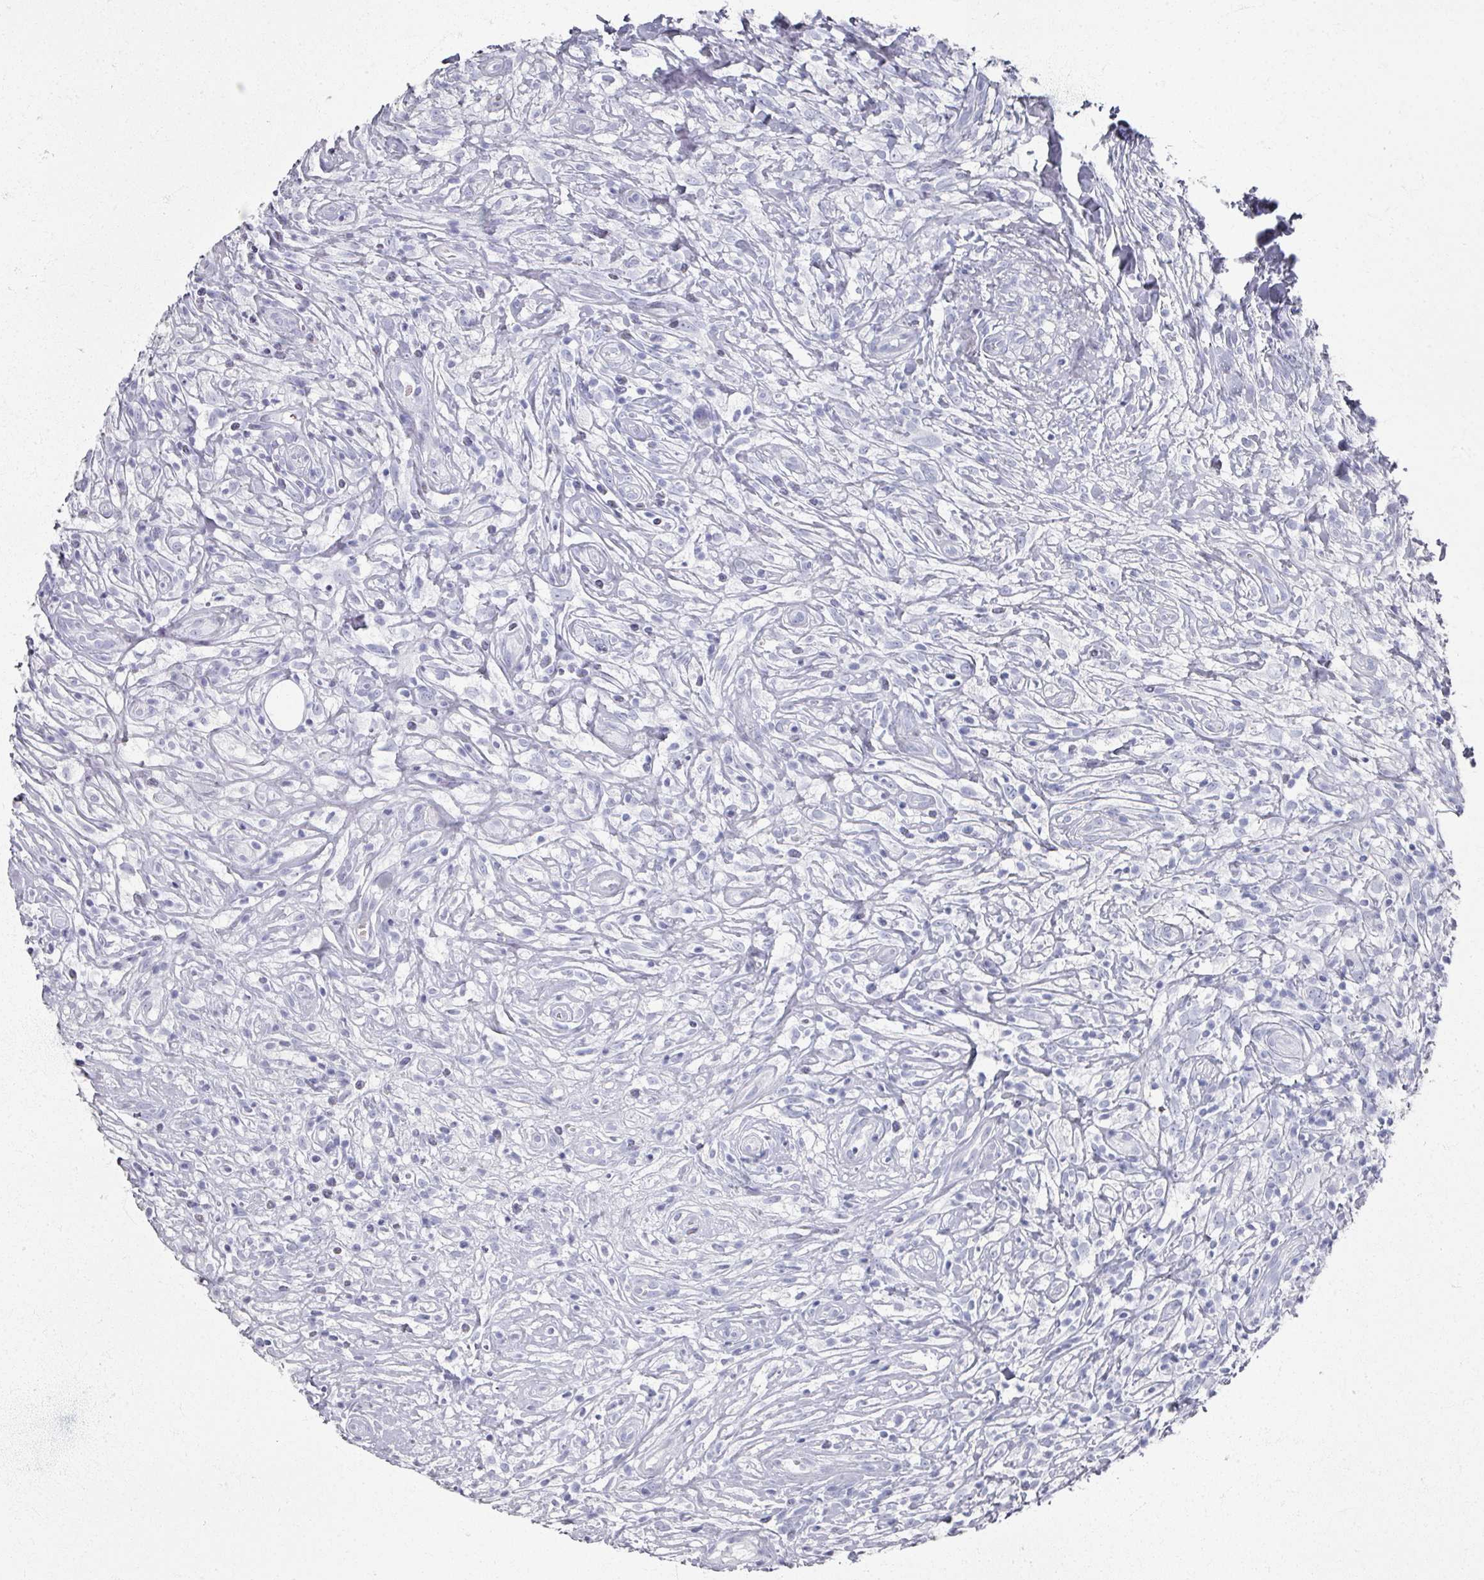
{"staining": {"intensity": "negative", "quantity": "none", "location": "none"}, "tissue": "lymphoma", "cell_type": "Tumor cells", "image_type": "cancer", "snomed": [{"axis": "morphology", "description": "Hodgkin's disease, NOS"}, {"axis": "topography", "description": "No Tissue"}], "caption": "This is a photomicrograph of immunohistochemistry (IHC) staining of lymphoma, which shows no positivity in tumor cells.", "gene": "PSKH1", "patient": {"sex": "female", "age": 21}}